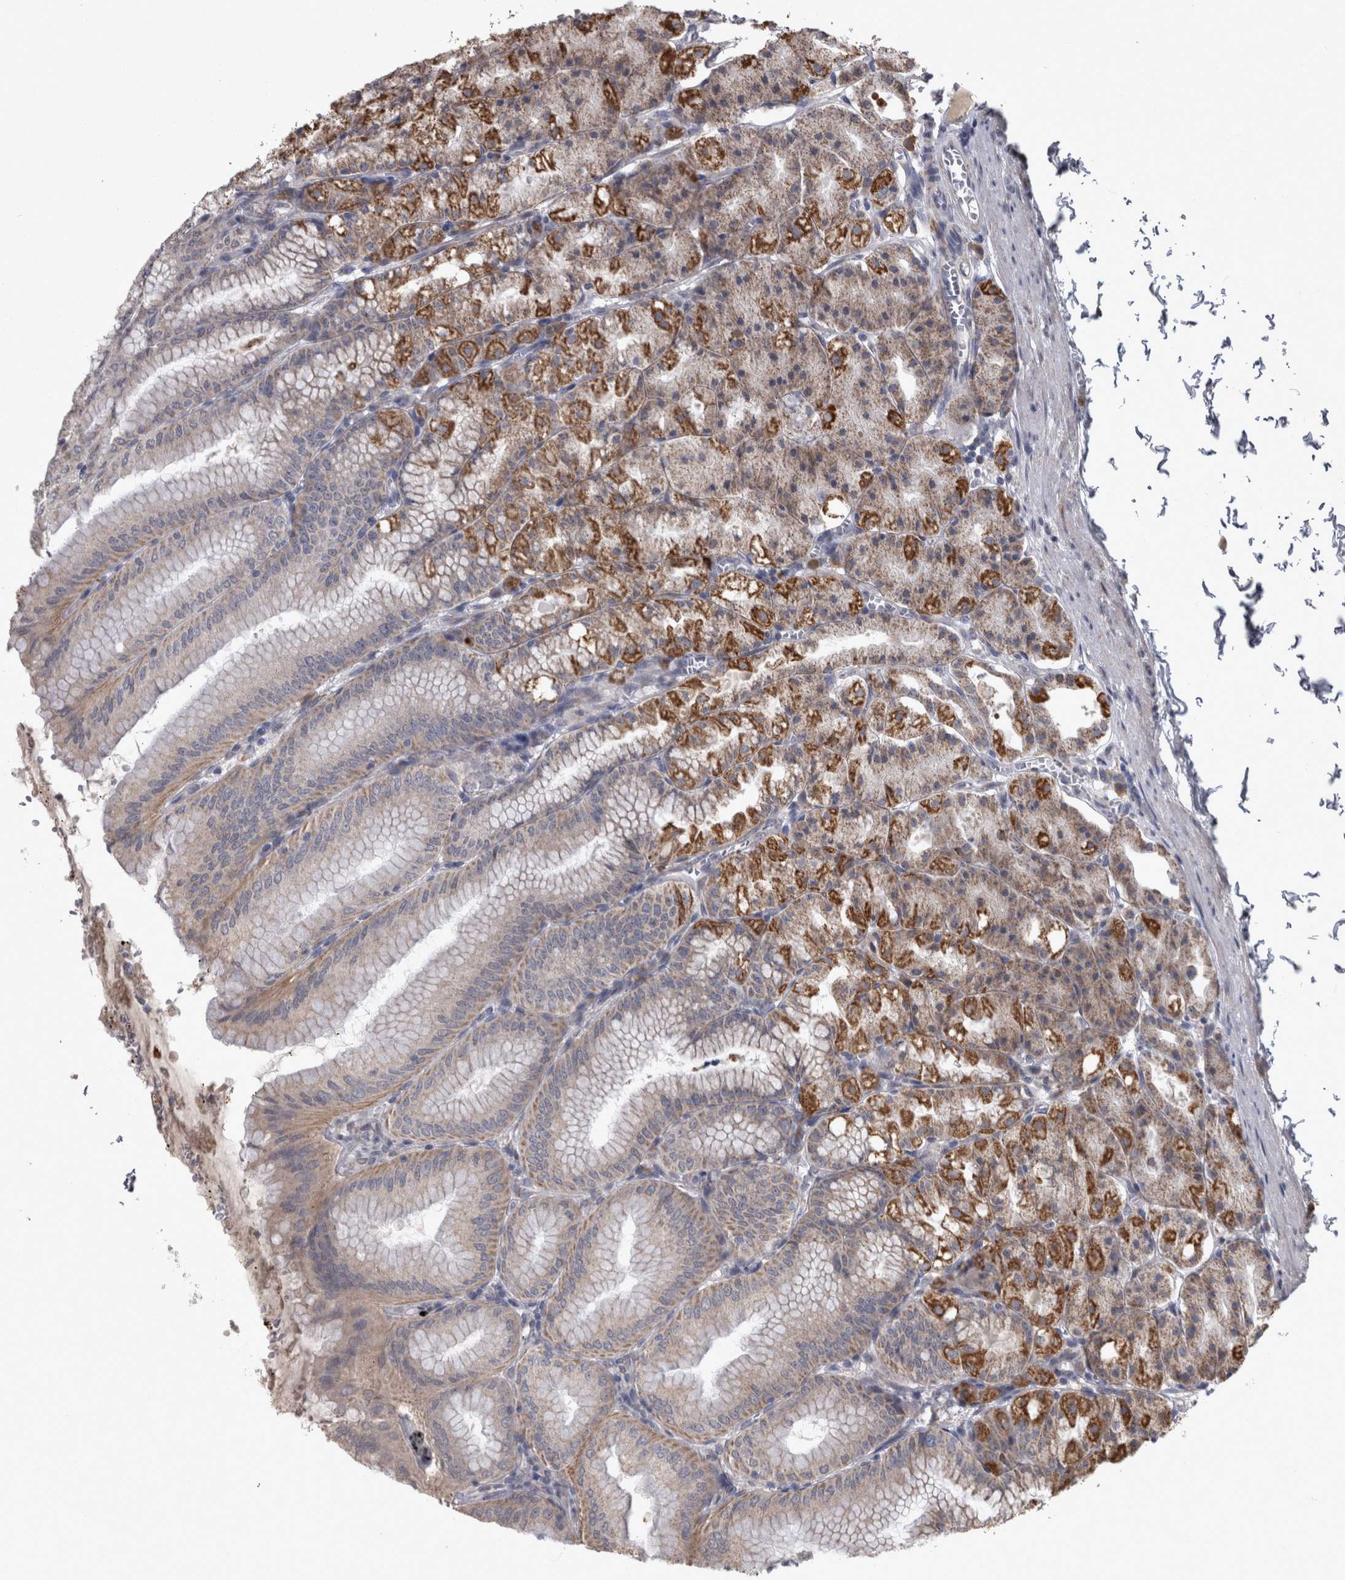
{"staining": {"intensity": "moderate", "quantity": "25%-75%", "location": "cytoplasmic/membranous"}, "tissue": "stomach", "cell_type": "Glandular cells", "image_type": "normal", "snomed": [{"axis": "morphology", "description": "Normal tissue, NOS"}, {"axis": "topography", "description": "Stomach, lower"}], "caption": "Approximately 25%-75% of glandular cells in normal stomach exhibit moderate cytoplasmic/membranous protein staining as visualized by brown immunohistochemical staining.", "gene": "DBT", "patient": {"sex": "male", "age": 71}}